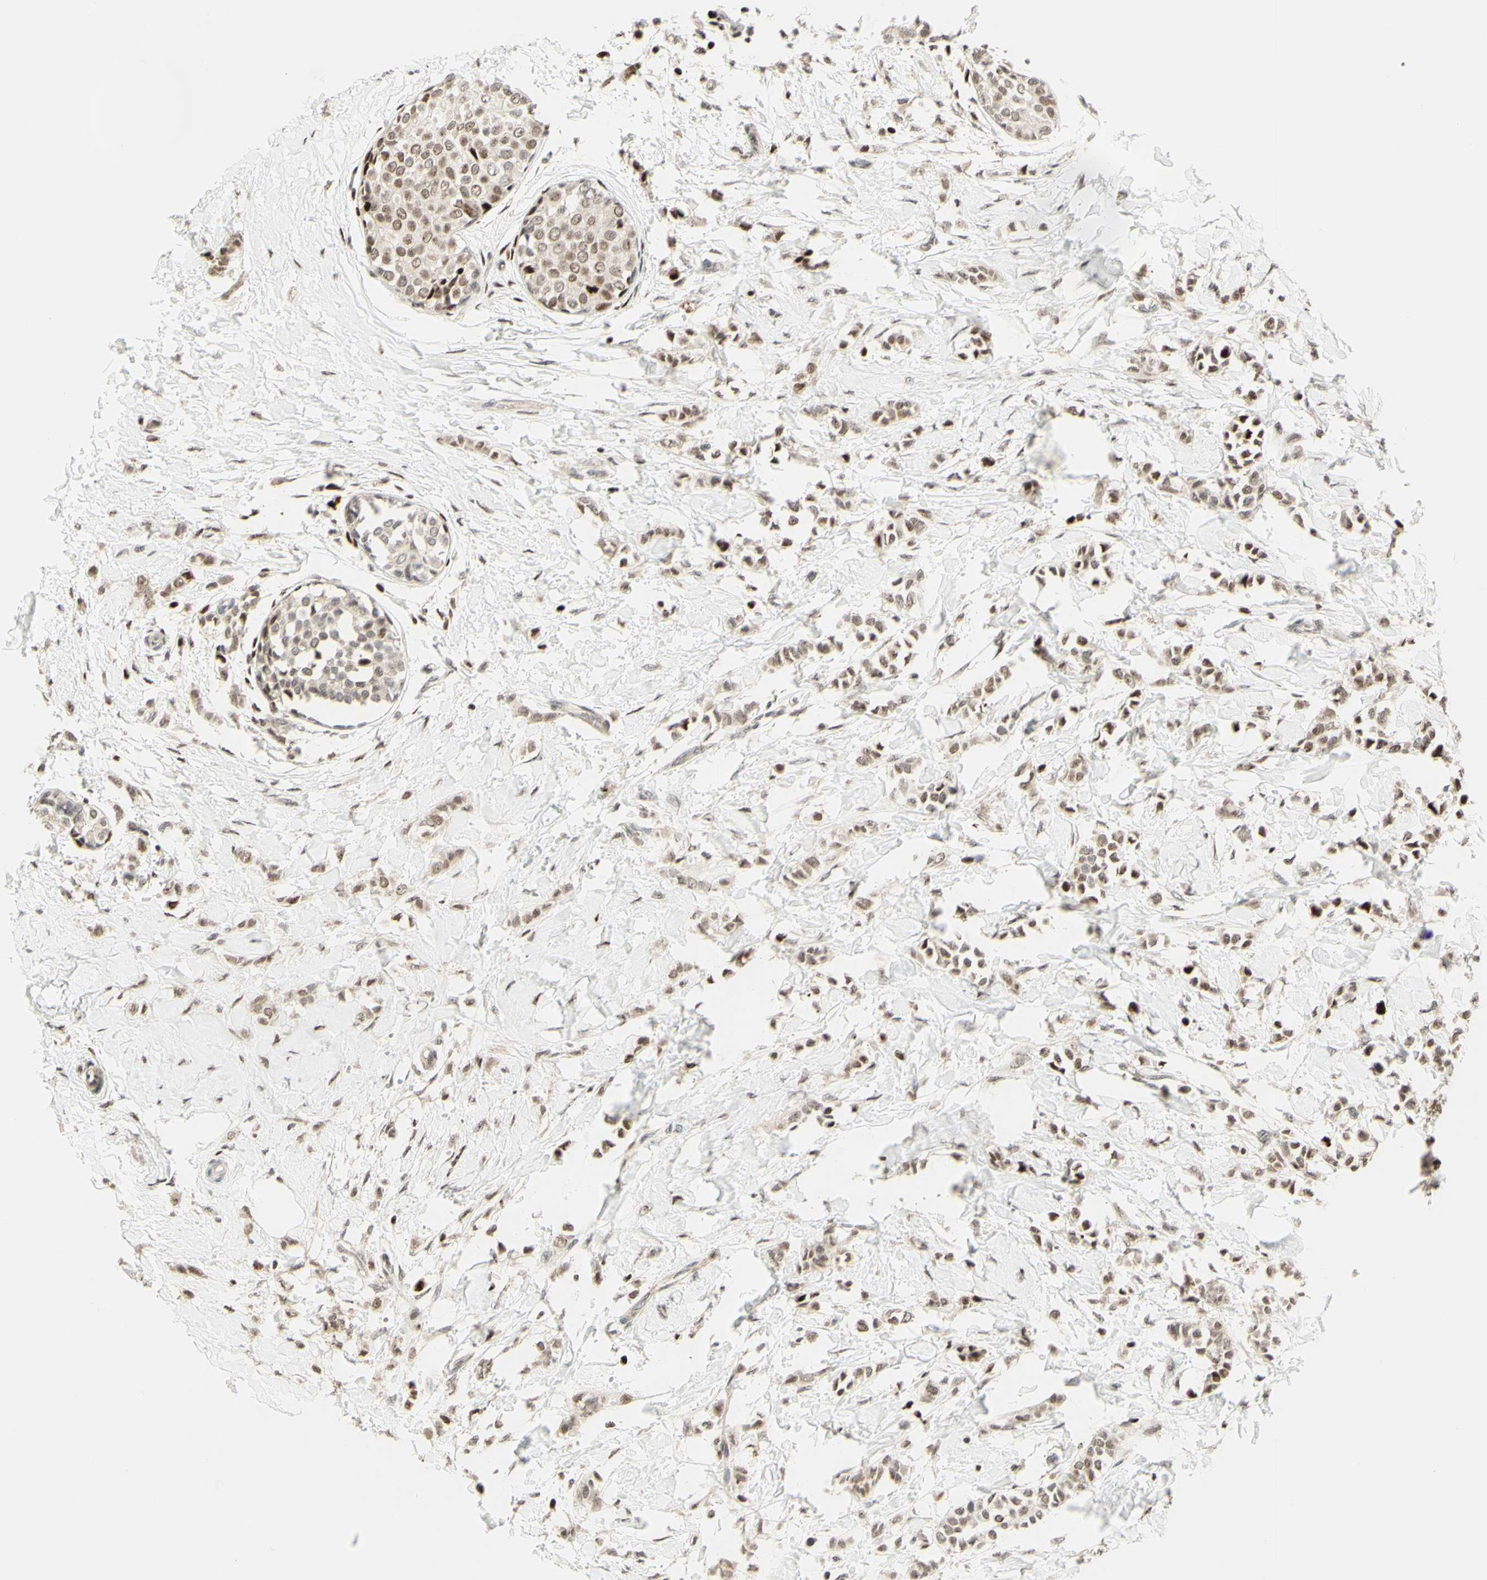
{"staining": {"intensity": "moderate", "quantity": "25%-75%", "location": "nuclear"}, "tissue": "breast cancer", "cell_type": "Tumor cells", "image_type": "cancer", "snomed": [{"axis": "morphology", "description": "Lobular carcinoma, in situ"}, {"axis": "morphology", "description": "Lobular carcinoma"}, {"axis": "topography", "description": "Breast"}], "caption": "A photomicrograph of breast lobular carcinoma stained for a protein displays moderate nuclear brown staining in tumor cells. (IHC, brightfield microscopy, high magnification).", "gene": "CDKL5", "patient": {"sex": "female", "age": 41}}